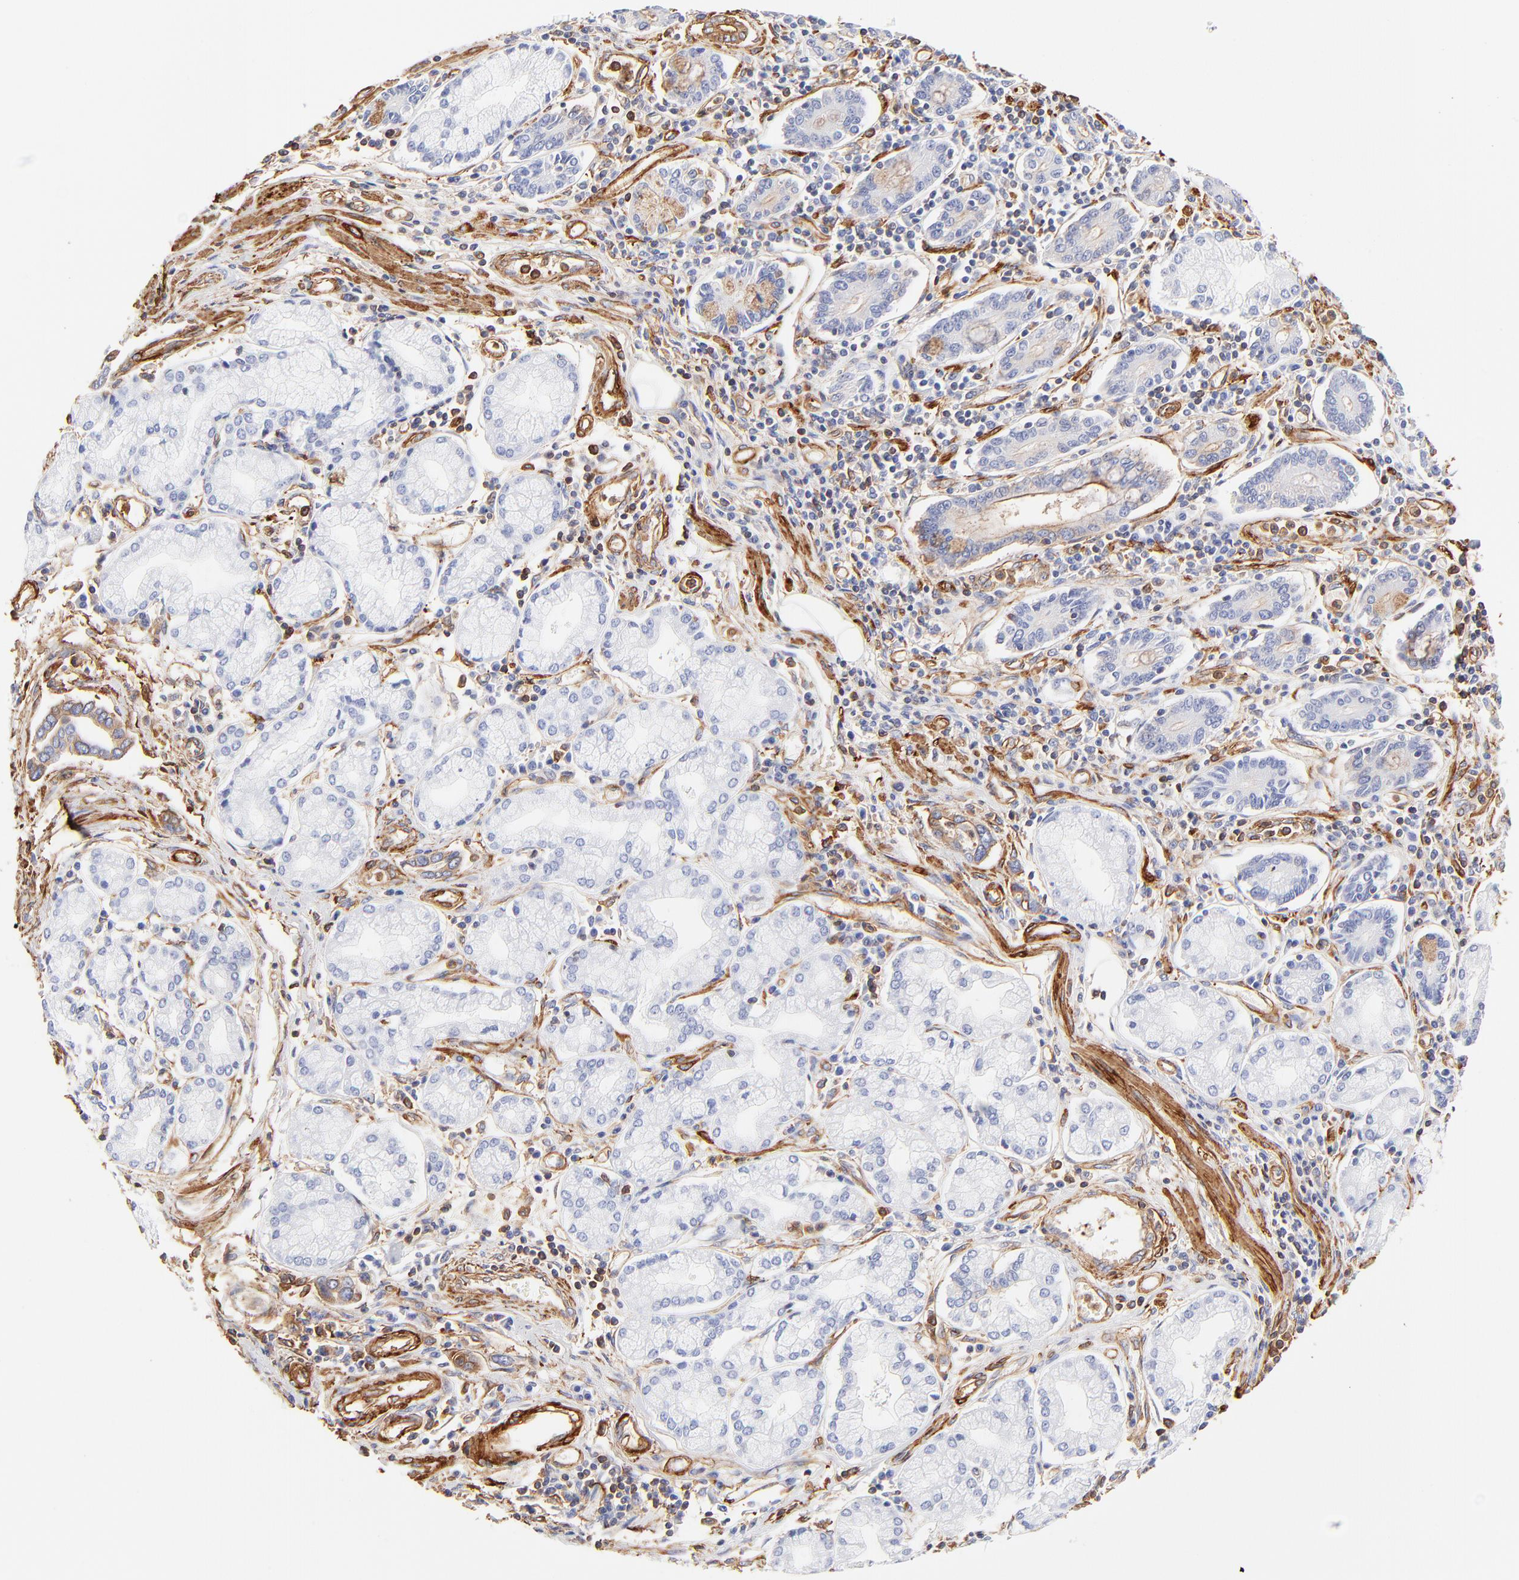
{"staining": {"intensity": "moderate", "quantity": ">75%", "location": "cytoplasmic/membranous"}, "tissue": "pancreatic cancer", "cell_type": "Tumor cells", "image_type": "cancer", "snomed": [{"axis": "morphology", "description": "Adenocarcinoma, NOS"}, {"axis": "topography", "description": "Pancreas"}], "caption": "This micrograph exhibits immunohistochemistry staining of pancreatic adenocarcinoma, with medium moderate cytoplasmic/membranous staining in about >75% of tumor cells.", "gene": "FLNA", "patient": {"sex": "female", "age": 57}}